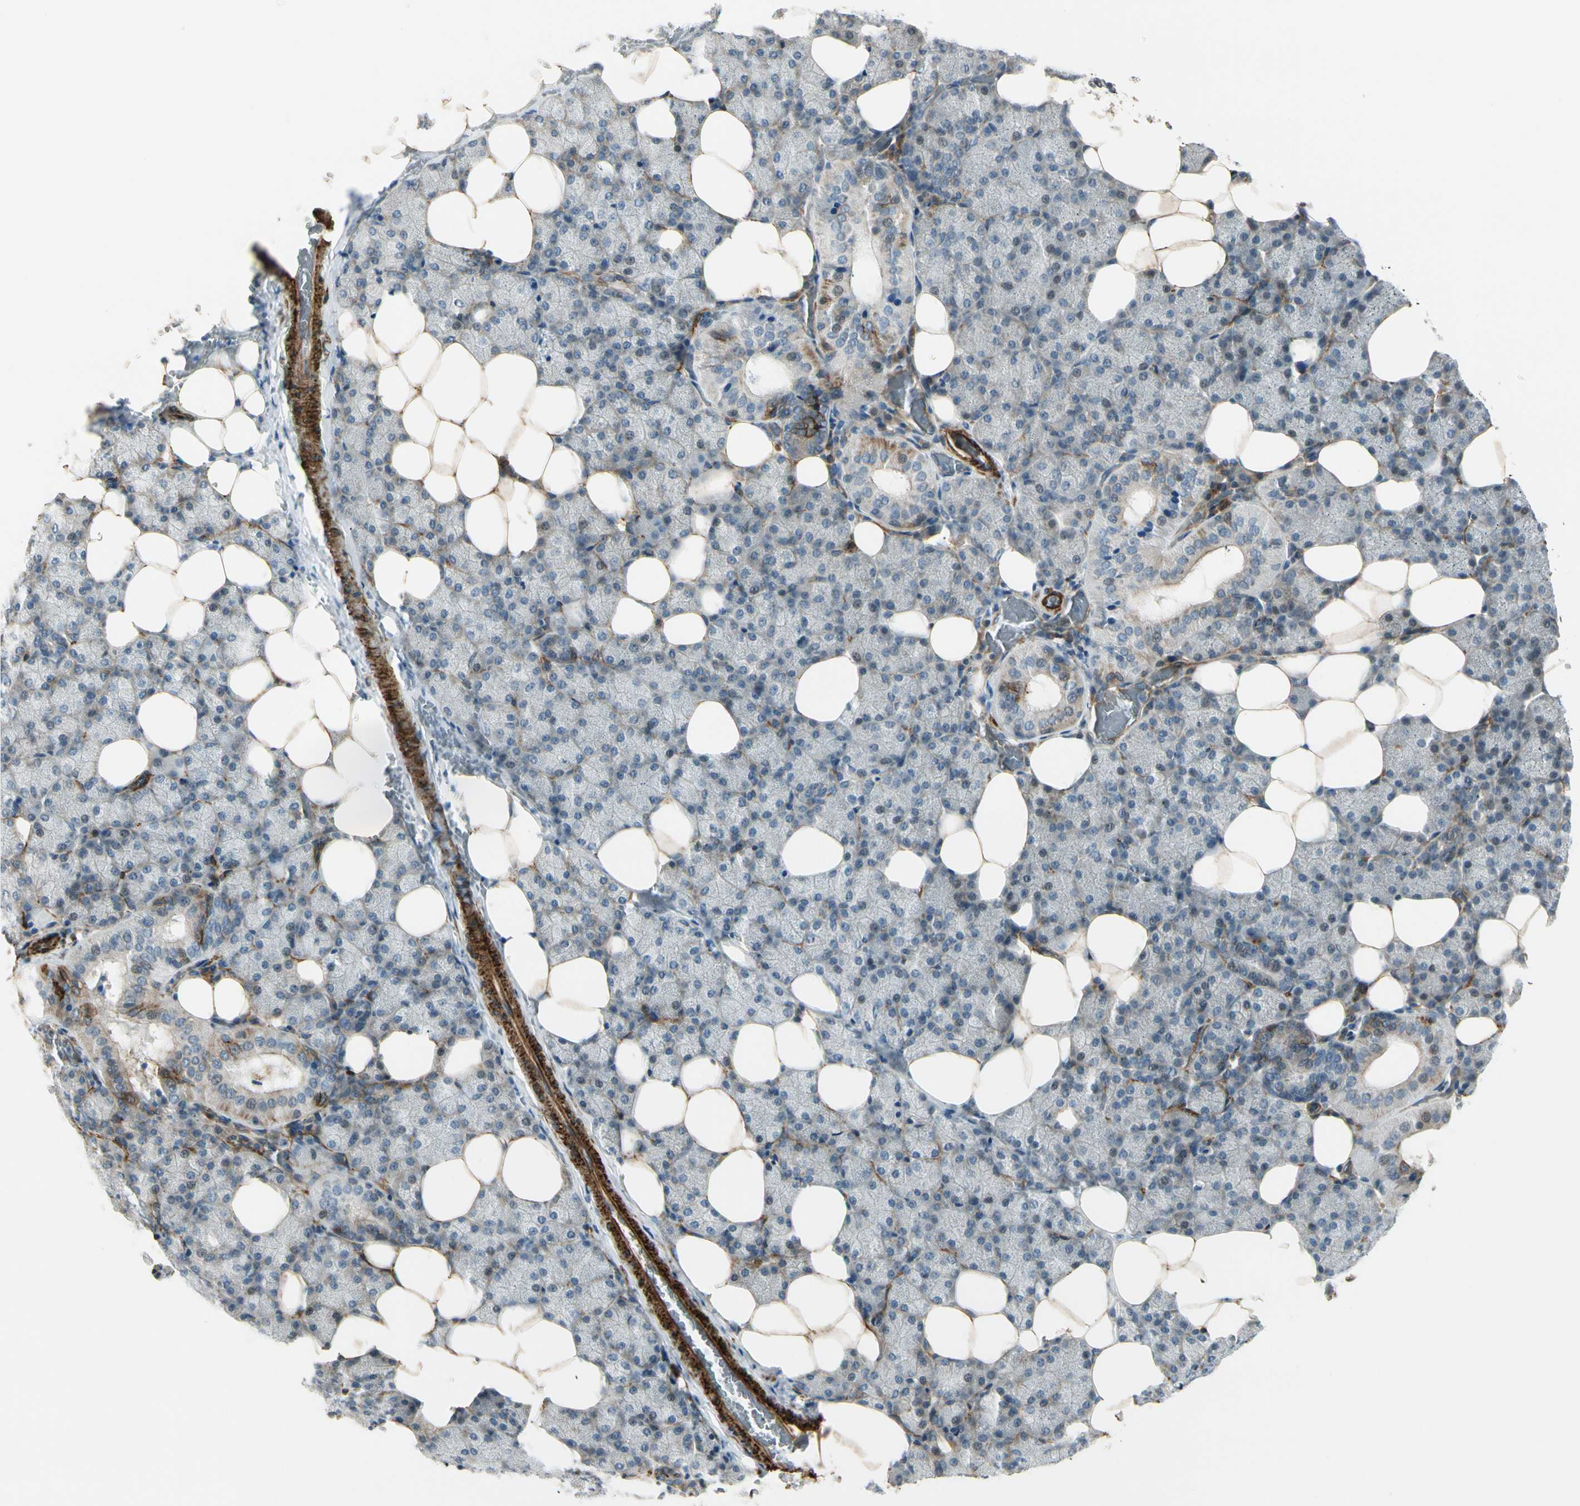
{"staining": {"intensity": "weak", "quantity": "<25%", "location": "cytoplasmic/membranous"}, "tissue": "salivary gland", "cell_type": "Glandular cells", "image_type": "normal", "snomed": [{"axis": "morphology", "description": "Normal tissue, NOS"}, {"axis": "topography", "description": "Lymph node"}, {"axis": "topography", "description": "Salivary gland"}], "caption": "An IHC micrograph of normal salivary gland is shown. There is no staining in glandular cells of salivary gland.", "gene": "MCAM", "patient": {"sex": "male", "age": 8}}